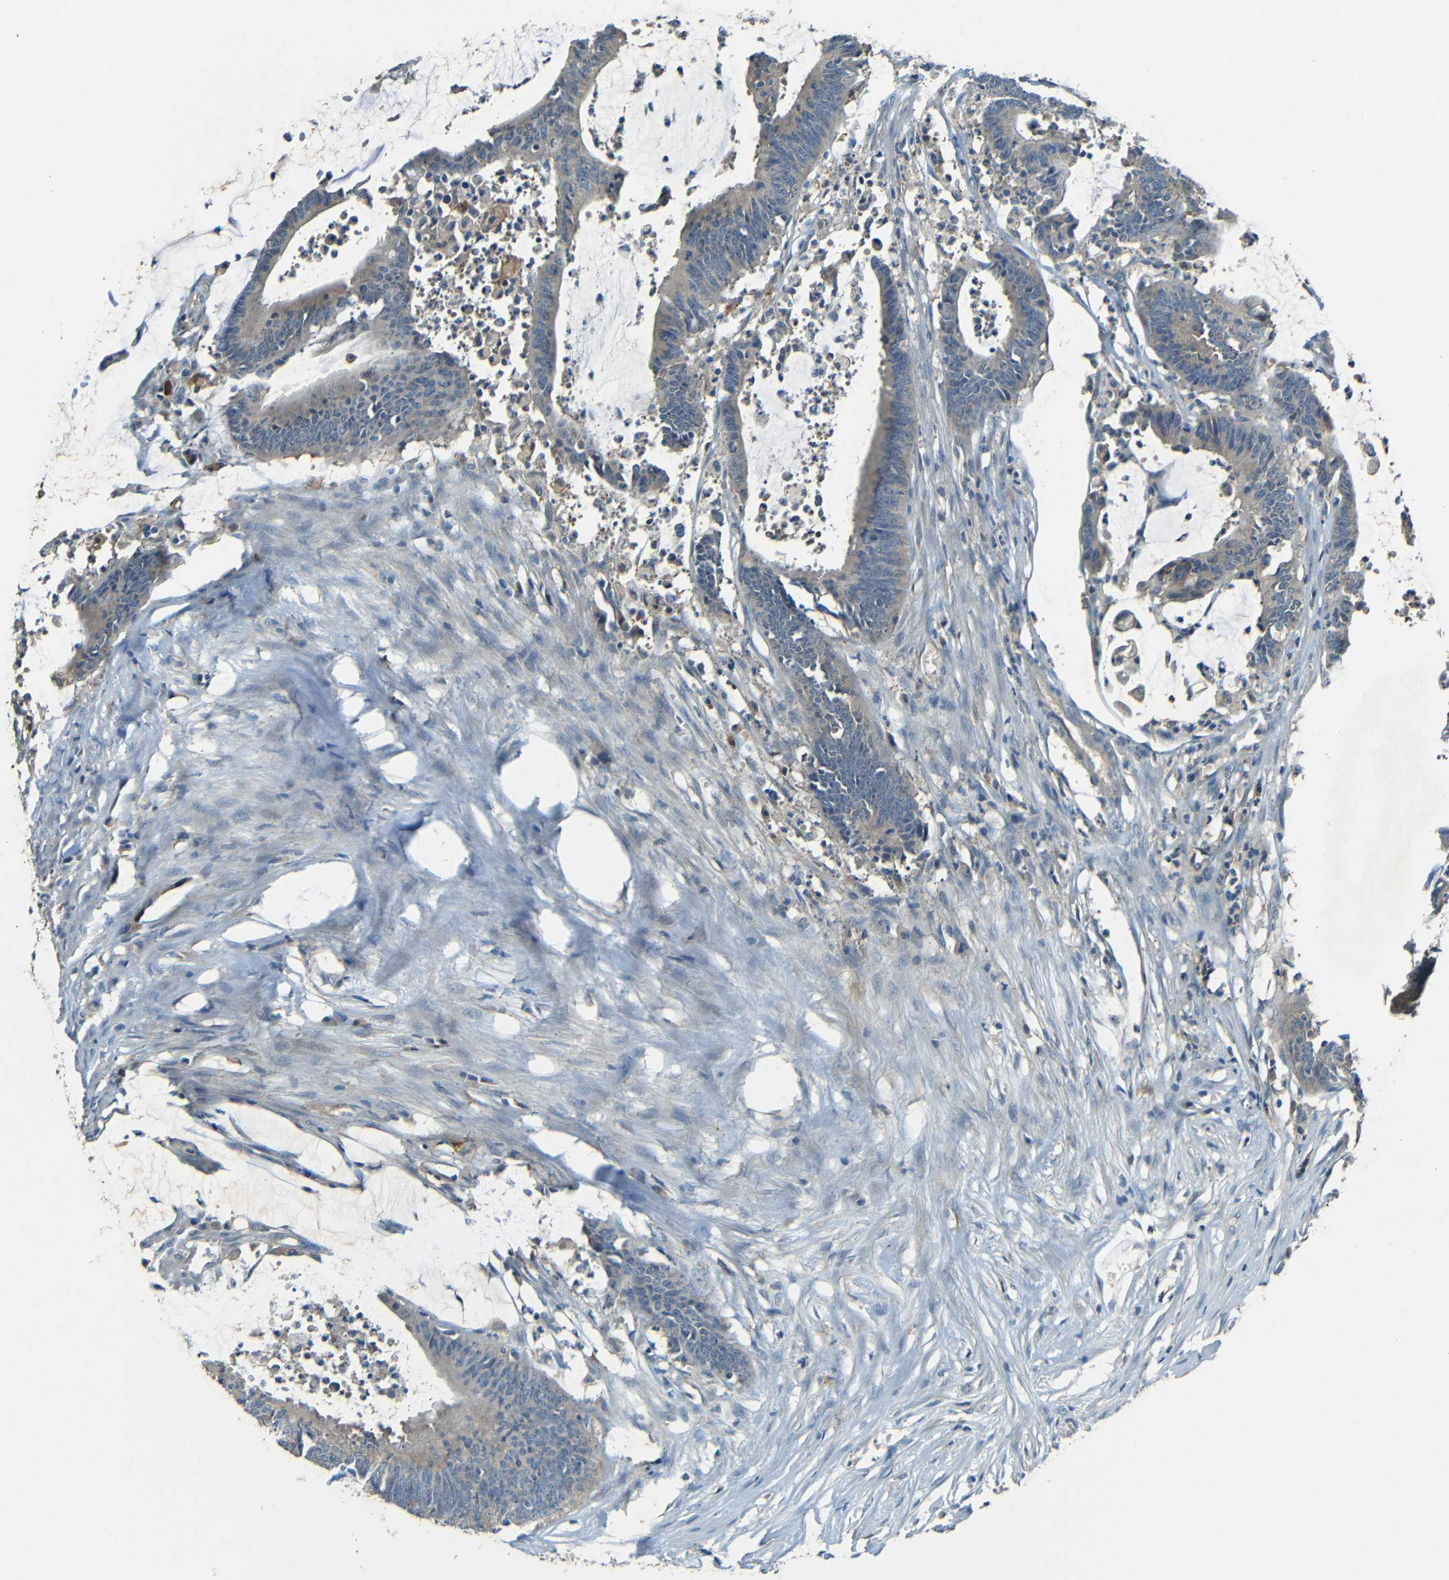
{"staining": {"intensity": "negative", "quantity": "none", "location": "none"}, "tissue": "colorectal cancer", "cell_type": "Tumor cells", "image_type": "cancer", "snomed": [{"axis": "morphology", "description": "Adenocarcinoma, NOS"}, {"axis": "topography", "description": "Rectum"}], "caption": "DAB (3,3'-diaminobenzidine) immunohistochemical staining of colorectal cancer (adenocarcinoma) demonstrates no significant staining in tumor cells. (DAB (3,3'-diaminobenzidine) IHC visualized using brightfield microscopy, high magnification).", "gene": "CYP26B1", "patient": {"sex": "female", "age": 66}}